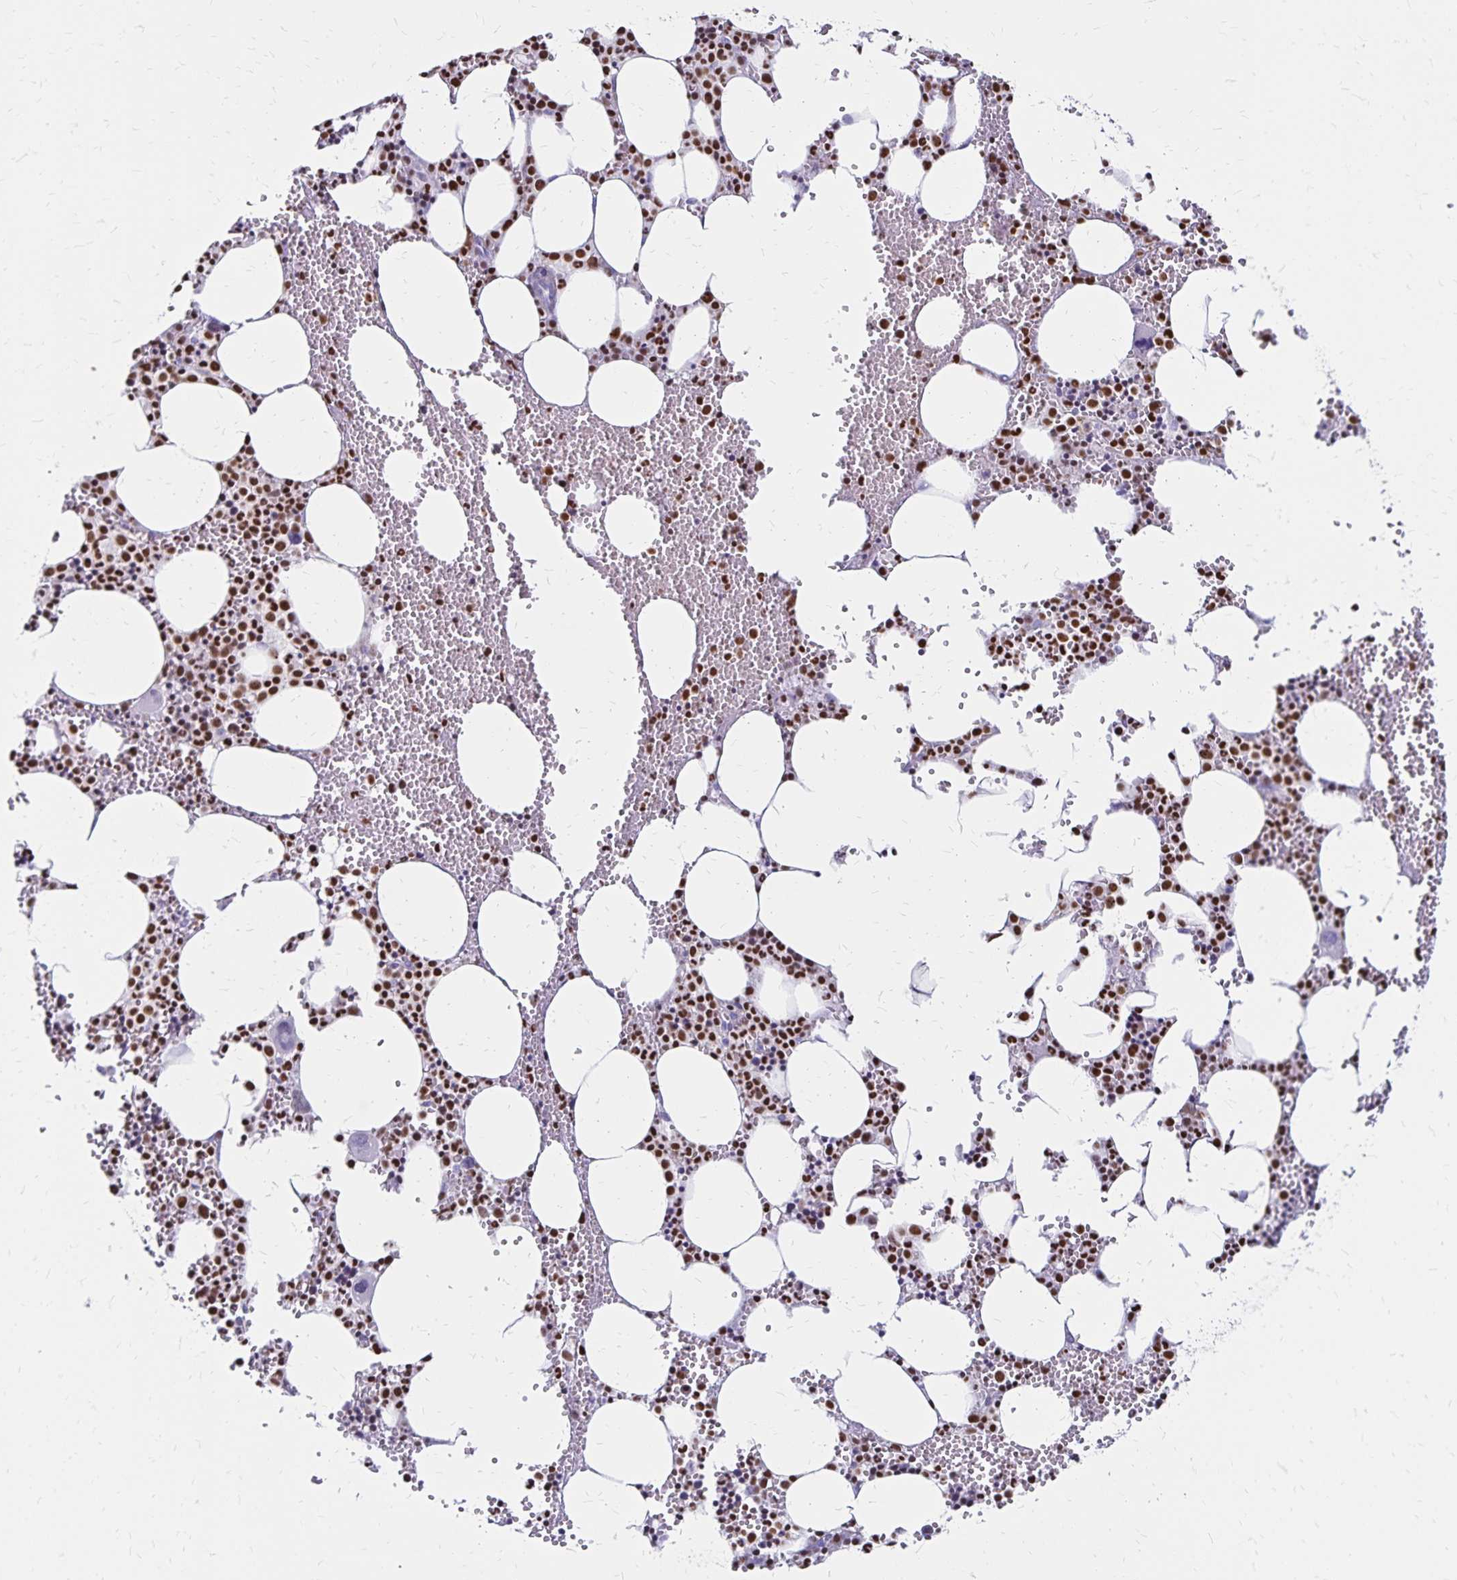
{"staining": {"intensity": "moderate", "quantity": "25%-75%", "location": "nuclear"}, "tissue": "bone marrow", "cell_type": "Hematopoietic cells", "image_type": "normal", "snomed": [{"axis": "morphology", "description": "Normal tissue, NOS"}, {"axis": "topography", "description": "Bone marrow"}], "caption": "Brown immunohistochemical staining in normal human bone marrow demonstrates moderate nuclear positivity in about 25%-75% of hematopoietic cells.", "gene": "IKZF1", "patient": {"sex": "male", "age": 89}}